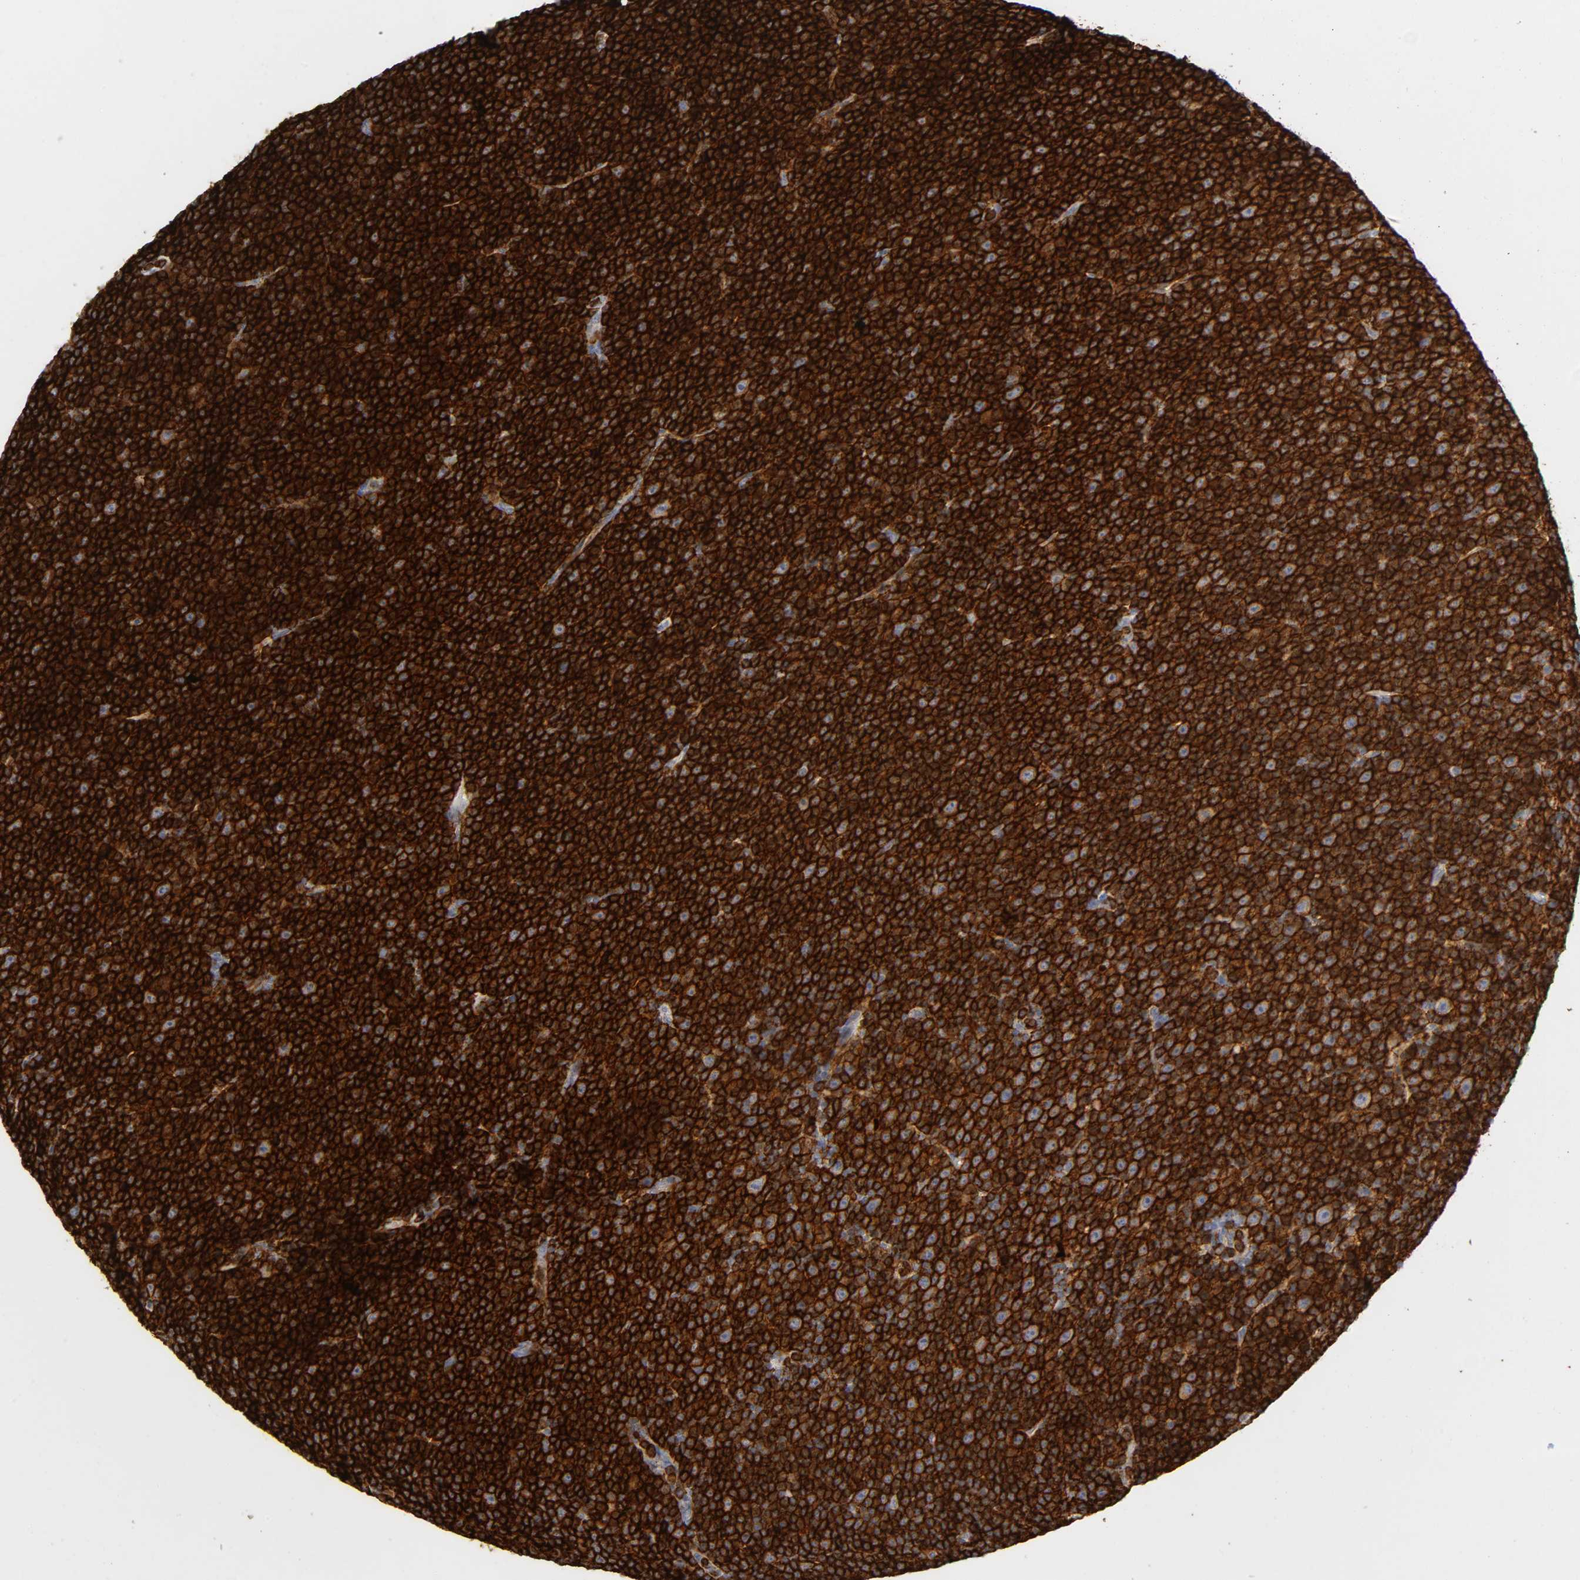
{"staining": {"intensity": "strong", "quantity": ">75%", "location": "cytoplasmic/membranous"}, "tissue": "lymphoma", "cell_type": "Tumor cells", "image_type": "cancer", "snomed": [{"axis": "morphology", "description": "Malignant lymphoma, non-Hodgkin's type, Low grade"}, {"axis": "topography", "description": "Lymph node"}], "caption": "IHC of human lymphoma shows high levels of strong cytoplasmic/membranous positivity in about >75% of tumor cells.", "gene": "LYN", "patient": {"sex": "female", "age": 67}}